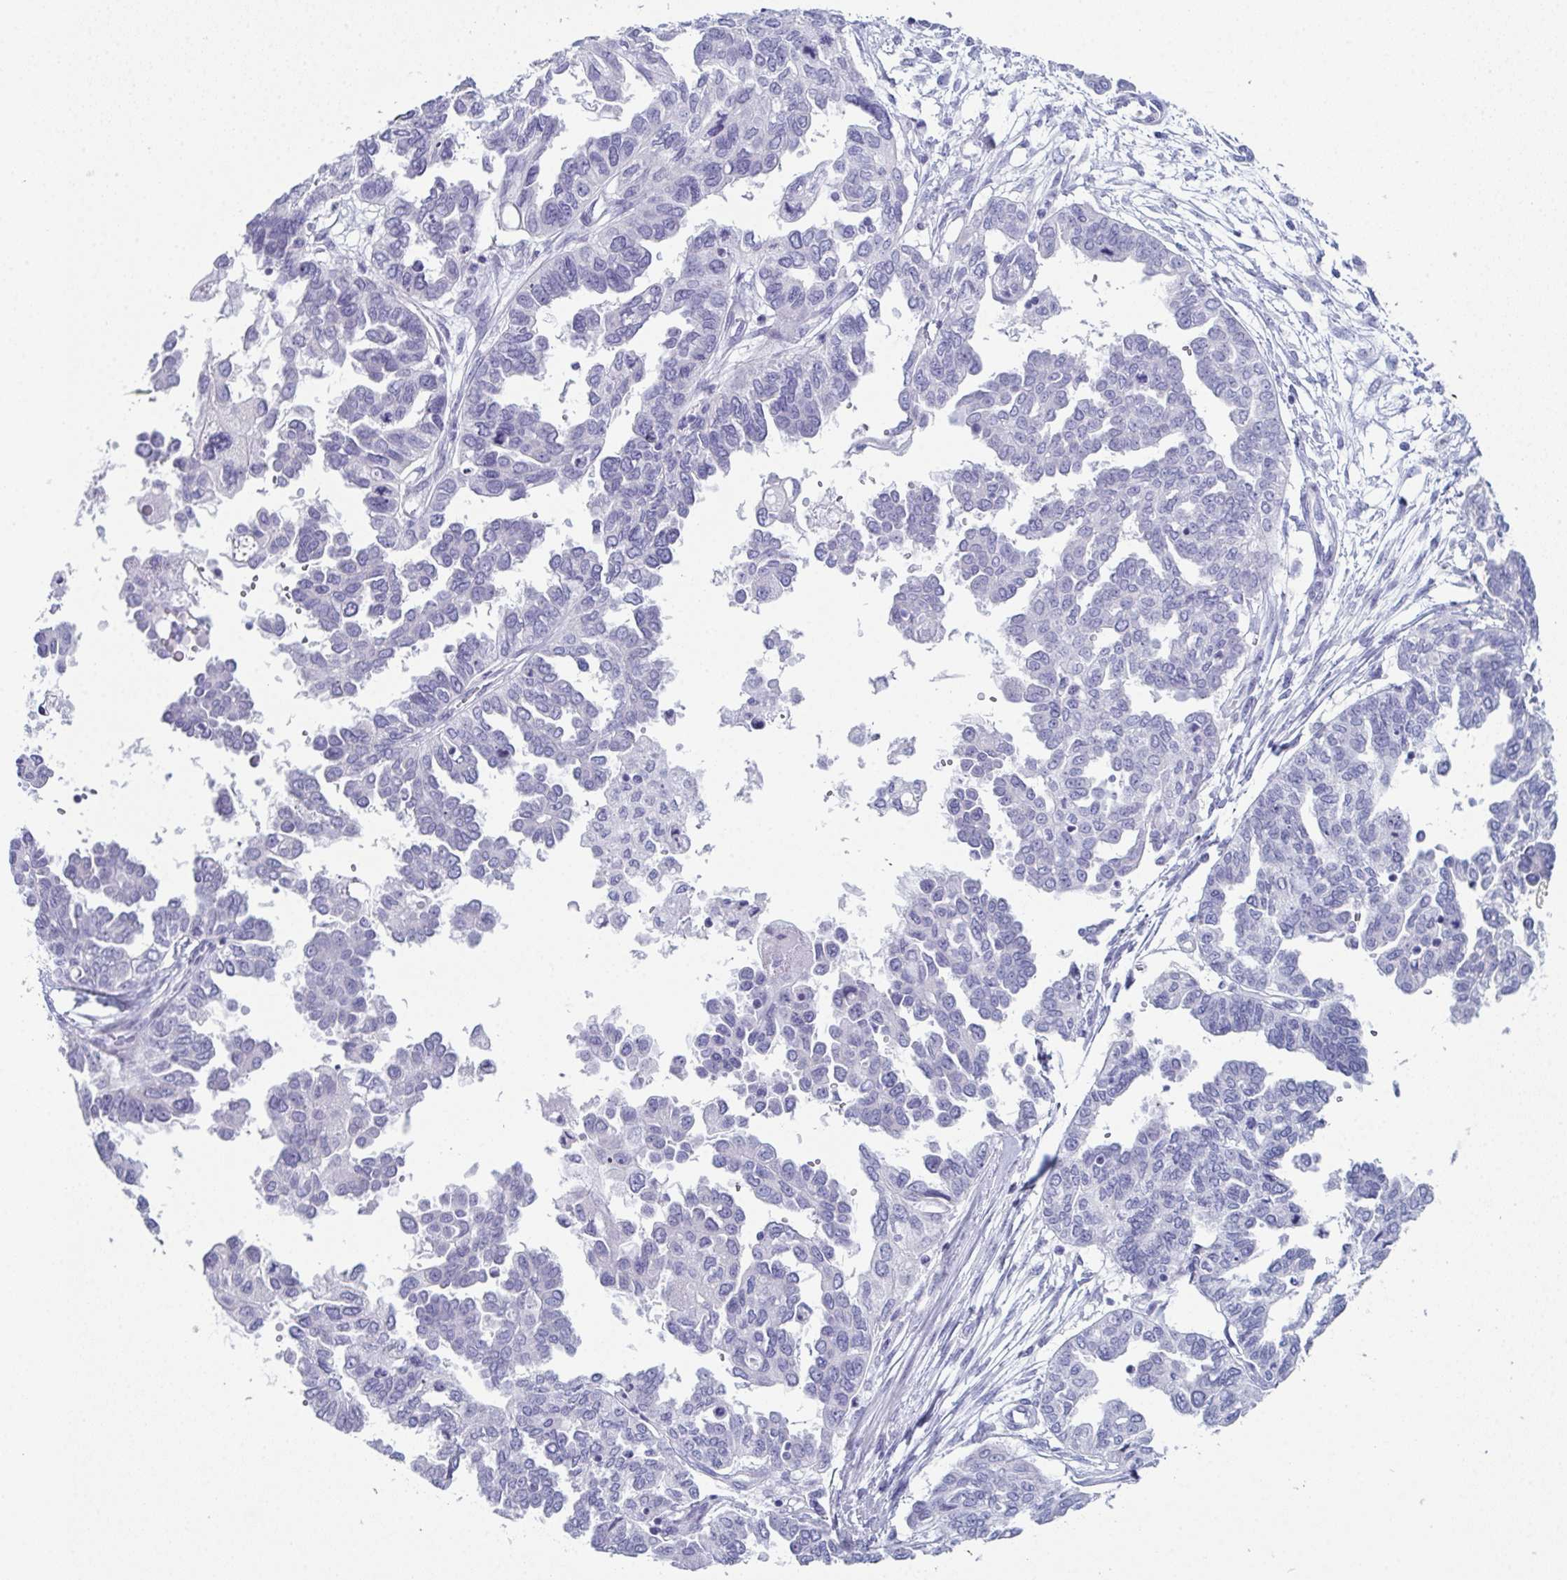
{"staining": {"intensity": "negative", "quantity": "none", "location": "none"}, "tissue": "ovarian cancer", "cell_type": "Tumor cells", "image_type": "cancer", "snomed": [{"axis": "morphology", "description": "Cystadenocarcinoma, serous, NOS"}, {"axis": "topography", "description": "Ovary"}], "caption": "A high-resolution photomicrograph shows immunohistochemistry (IHC) staining of serous cystadenocarcinoma (ovarian), which exhibits no significant expression in tumor cells.", "gene": "ENKUR", "patient": {"sex": "female", "age": 53}}